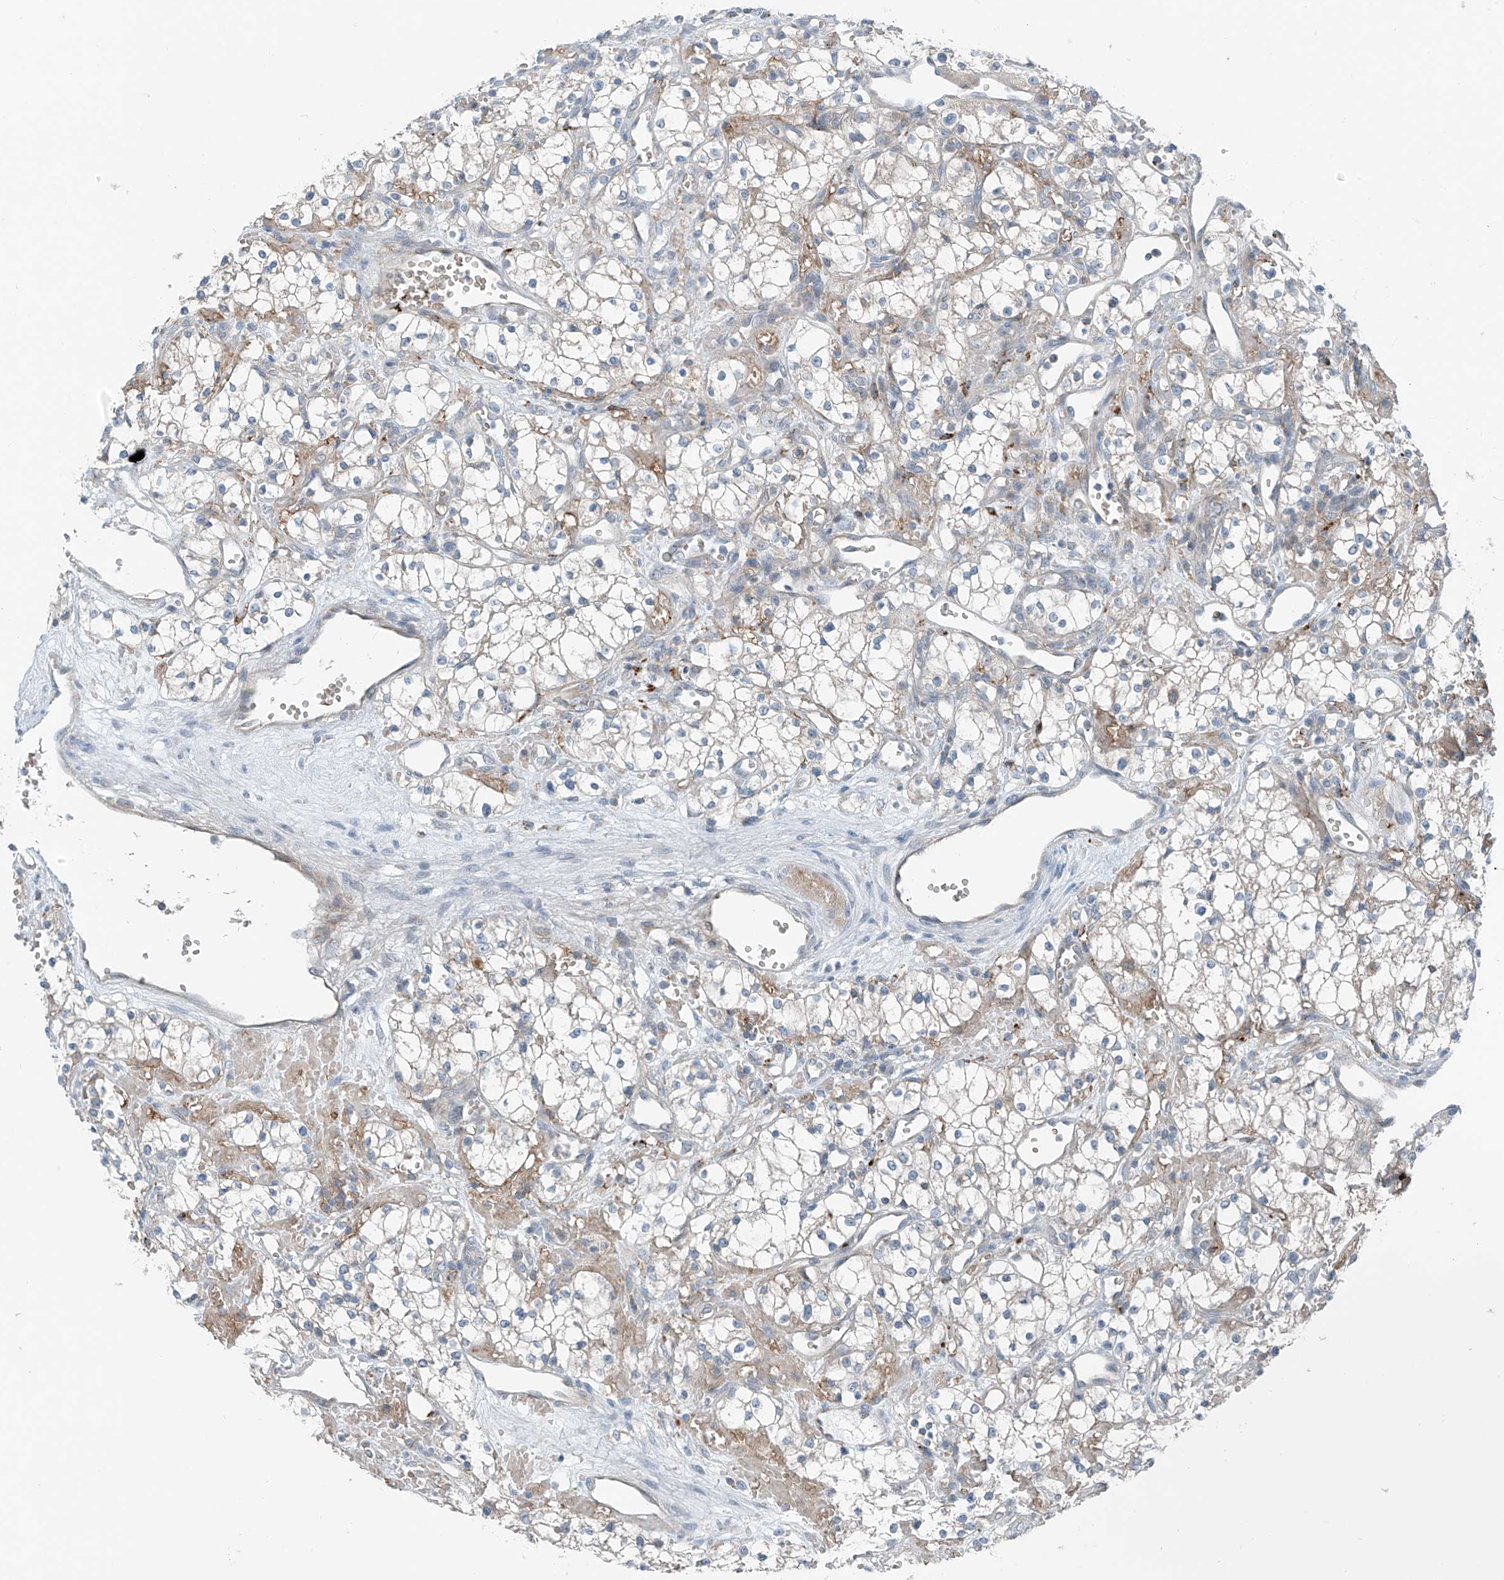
{"staining": {"intensity": "negative", "quantity": "none", "location": "none"}, "tissue": "renal cancer", "cell_type": "Tumor cells", "image_type": "cancer", "snomed": [{"axis": "morphology", "description": "Adenocarcinoma, NOS"}, {"axis": "topography", "description": "Kidney"}], "caption": "This is a micrograph of immunohistochemistry (IHC) staining of renal cancer, which shows no staining in tumor cells. (Stains: DAB (3,3'-diaminobenzidine) immunohistochemistry with hematoxylin counter stain, Microscopy: brightfield microscopy at high magnification).", "gene": "SLC12A6", "patient": {"sex": "male", "age": 59}}